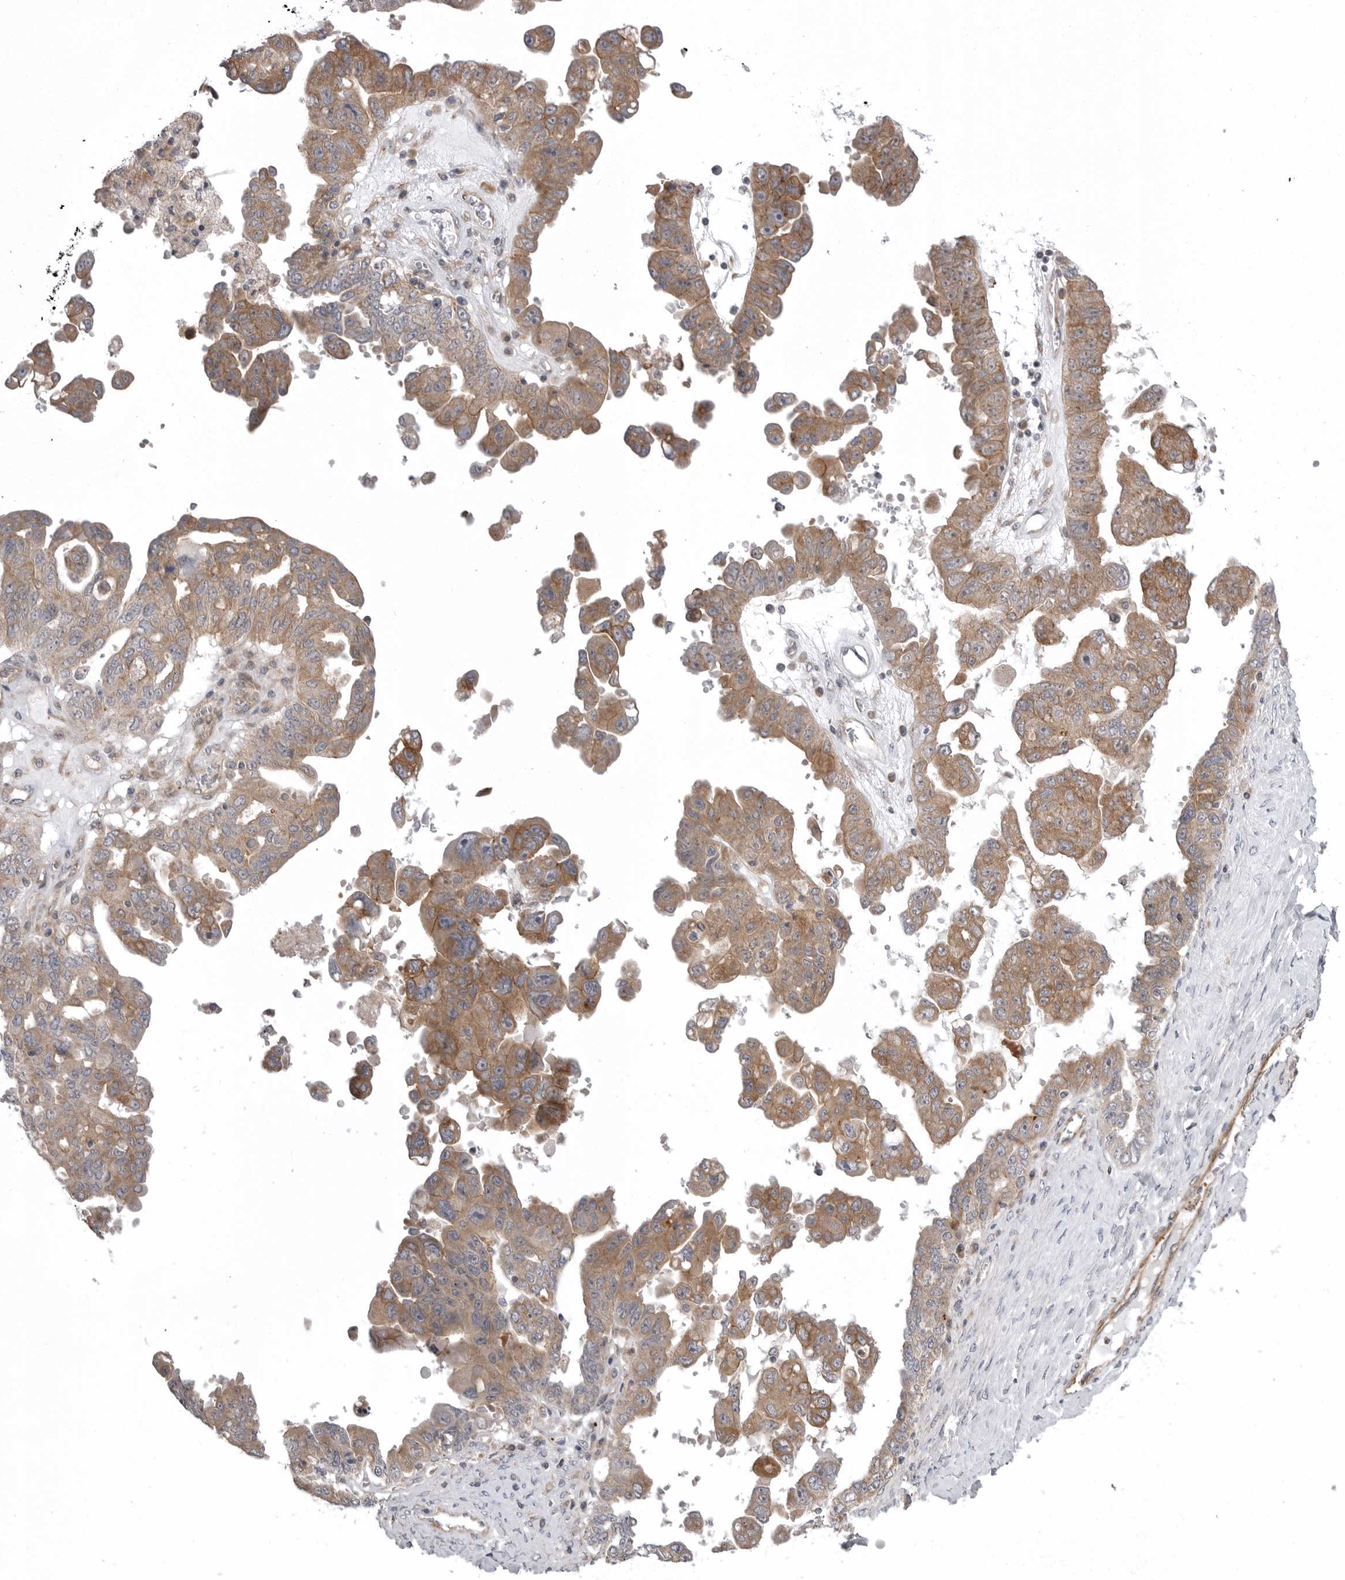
{"staining": {"intensity": "moderate", "quantity": "25%-75%", "location": "cytoplasmic/membranous"}, "tissue": "ovarian cancer", "cell_type": "Tumor cells", "image_type": "cancer", "snomed": [{"axis": "morphology", "description": "Carcinoma, endometroid"}, {"axis": "topography", "description": "Ovary"}], "caption": "A photomicrograph showing moderate cytoplasmic/membranous expression in approximately 25%-75% of tumor cells in ovarian cancer, as visualized by brown immunohistochemical staining.", "gene": "SCP2", "patient": {"sex": "female", "age": 62}}